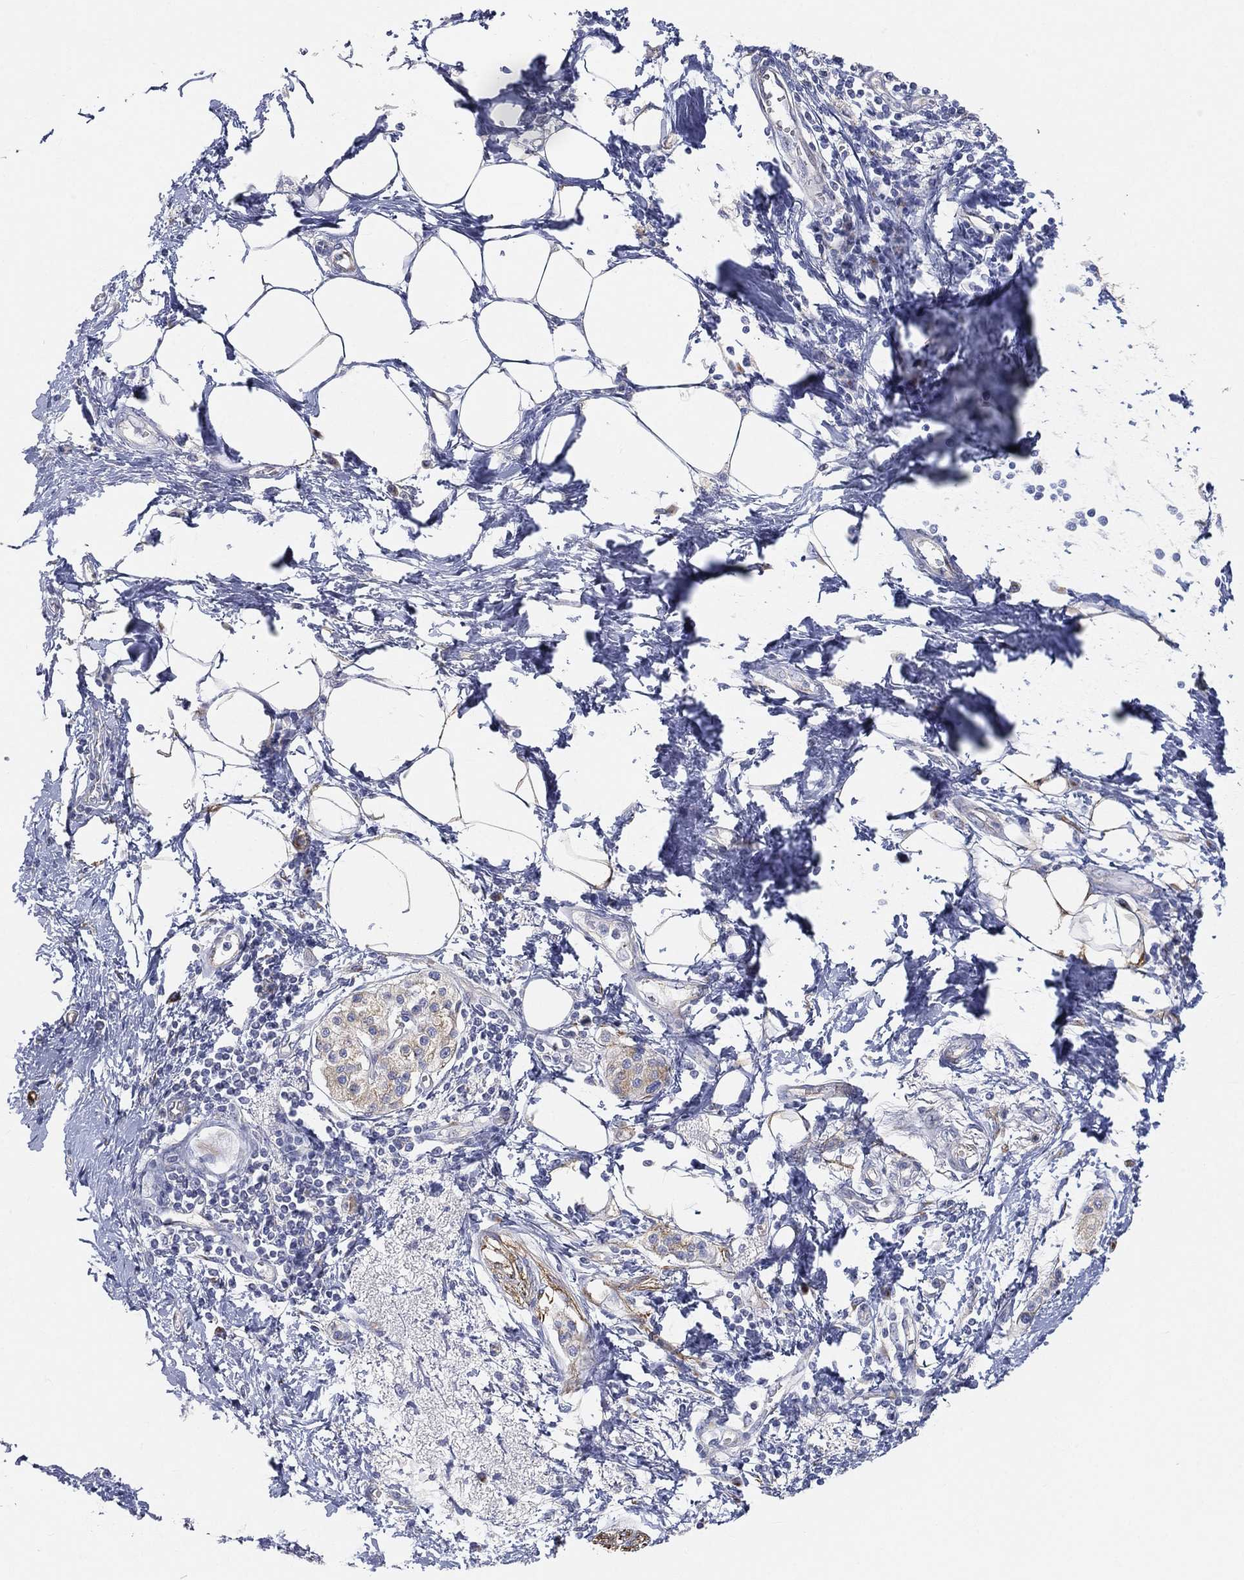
{"staining": {"intensity": "strong", "quantity": "25%-75%", "location": "cytoplasmic/membranous"}, "tissue": "pancreatic cancer", "cell_type": "Tumor cells", "image_type": "cancer", "snomed": [{"axis": "morphology", "description": "Normal tissue, NOS"}, {"axis": "morphology", "description": "Adenocarcinoma, NOS"}, {"axis": "topography", "description": "Pancreas"}, {"axis": "topography", "description": "Duodenum"}], "caption": "Immunohistochemistry (IHC) (DAB (3,3'-diaminobenzidine)) staining of pancreatic adenocarcinoma displays strong cytoplasmic/membranous protein staining in approximately 25%-75% of tumor cells.", "gene": "TMEM25", "patient": {"sex": "female", "age": 60}}